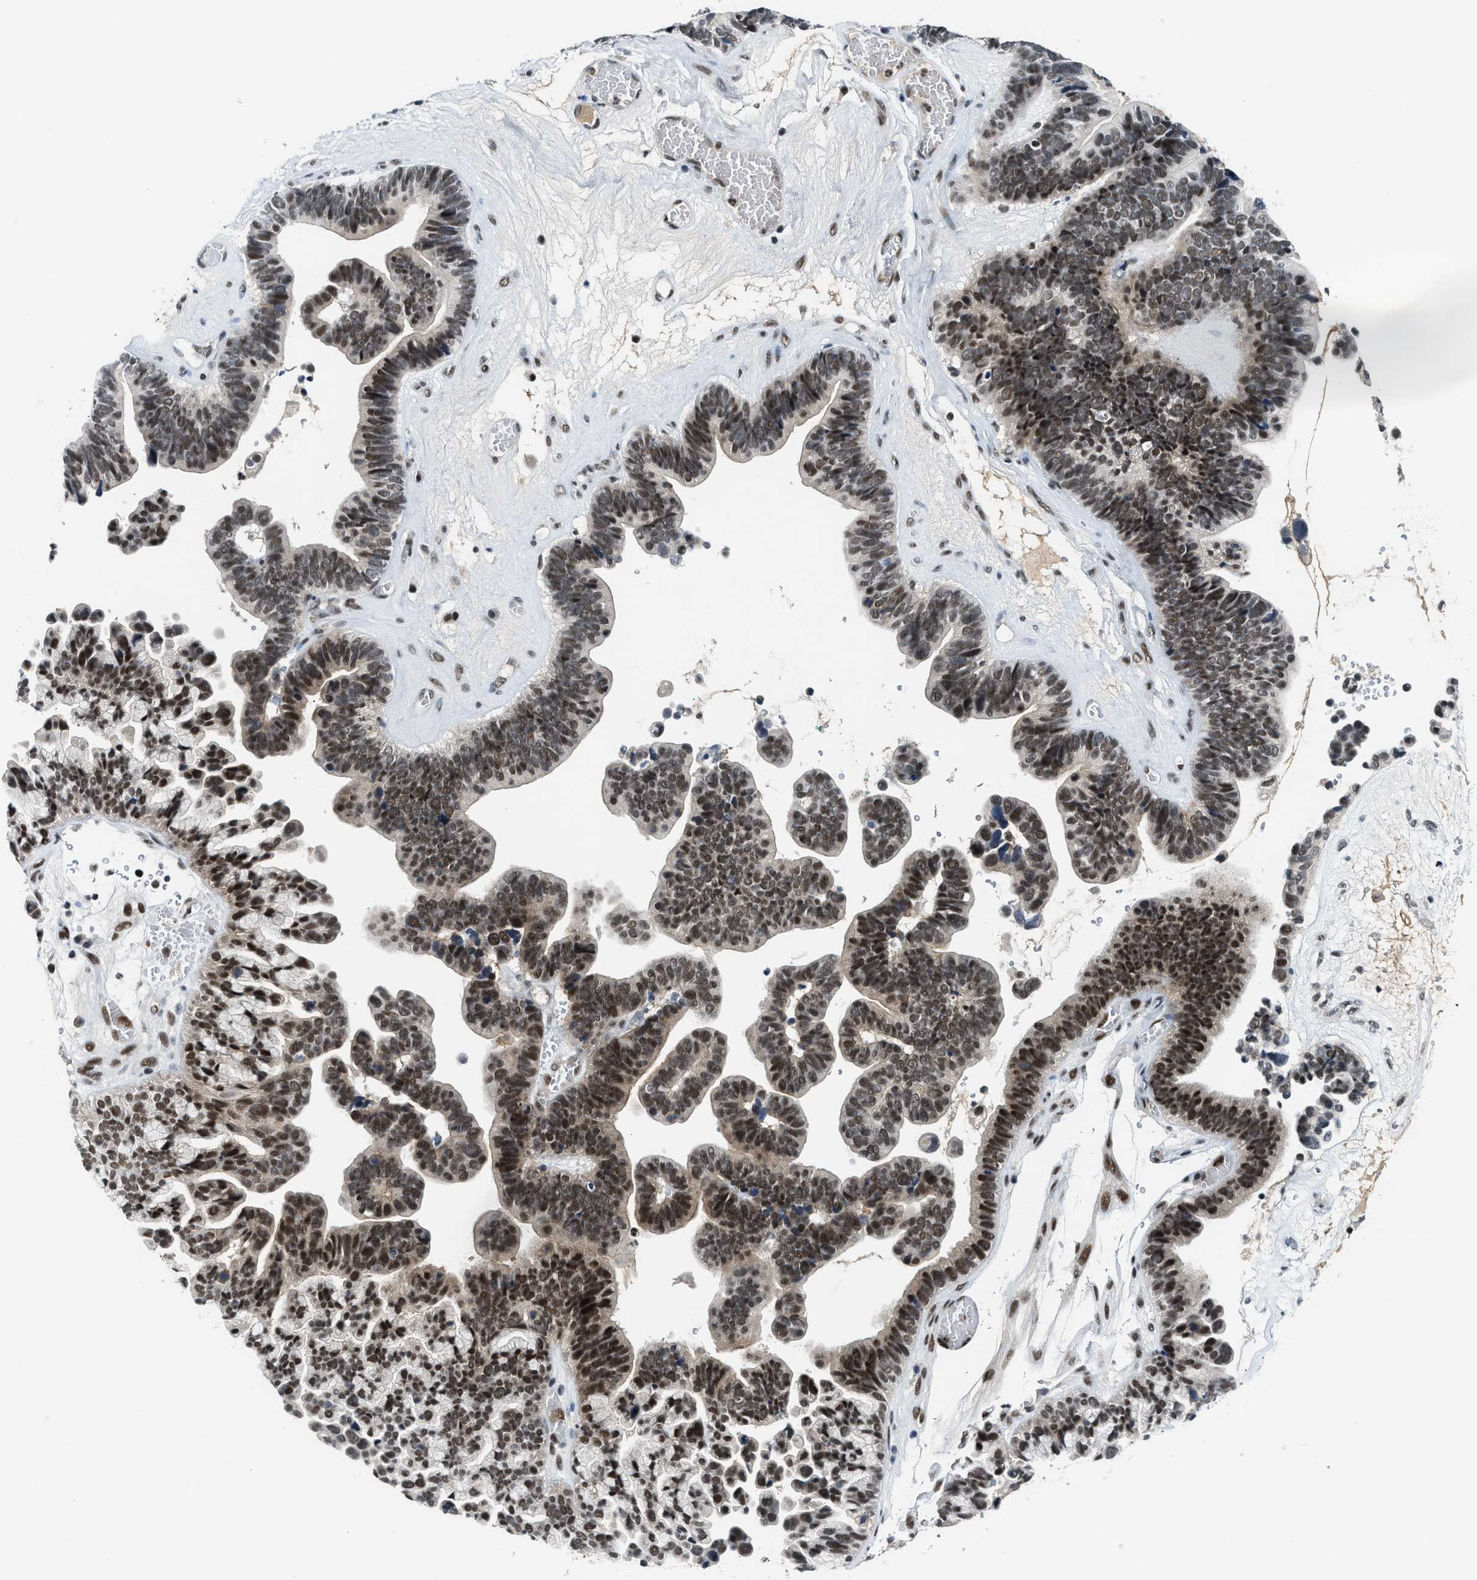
{"staining": {"intensity": "strong", "quantity": ">75%", "location": "nuclear"}, "tissue": "ovarian cancer", "cell_type": "Tumor cells", "image_type": "cancer", "snomed": [{"axis": "morphology", "description": "Cystadenocarcinoma, serous, NOS"}, {"axis": "topography", "description": "Ovary"}], "caption": "Immunohistochemical staining of human ovarian cancer (serous cystadenocarcinoma) displays high levels of strong nuclear staining in about >75% of tumor cells.", "gene": "NCOA1", "patient": {"sex": "female", "age": 56}}